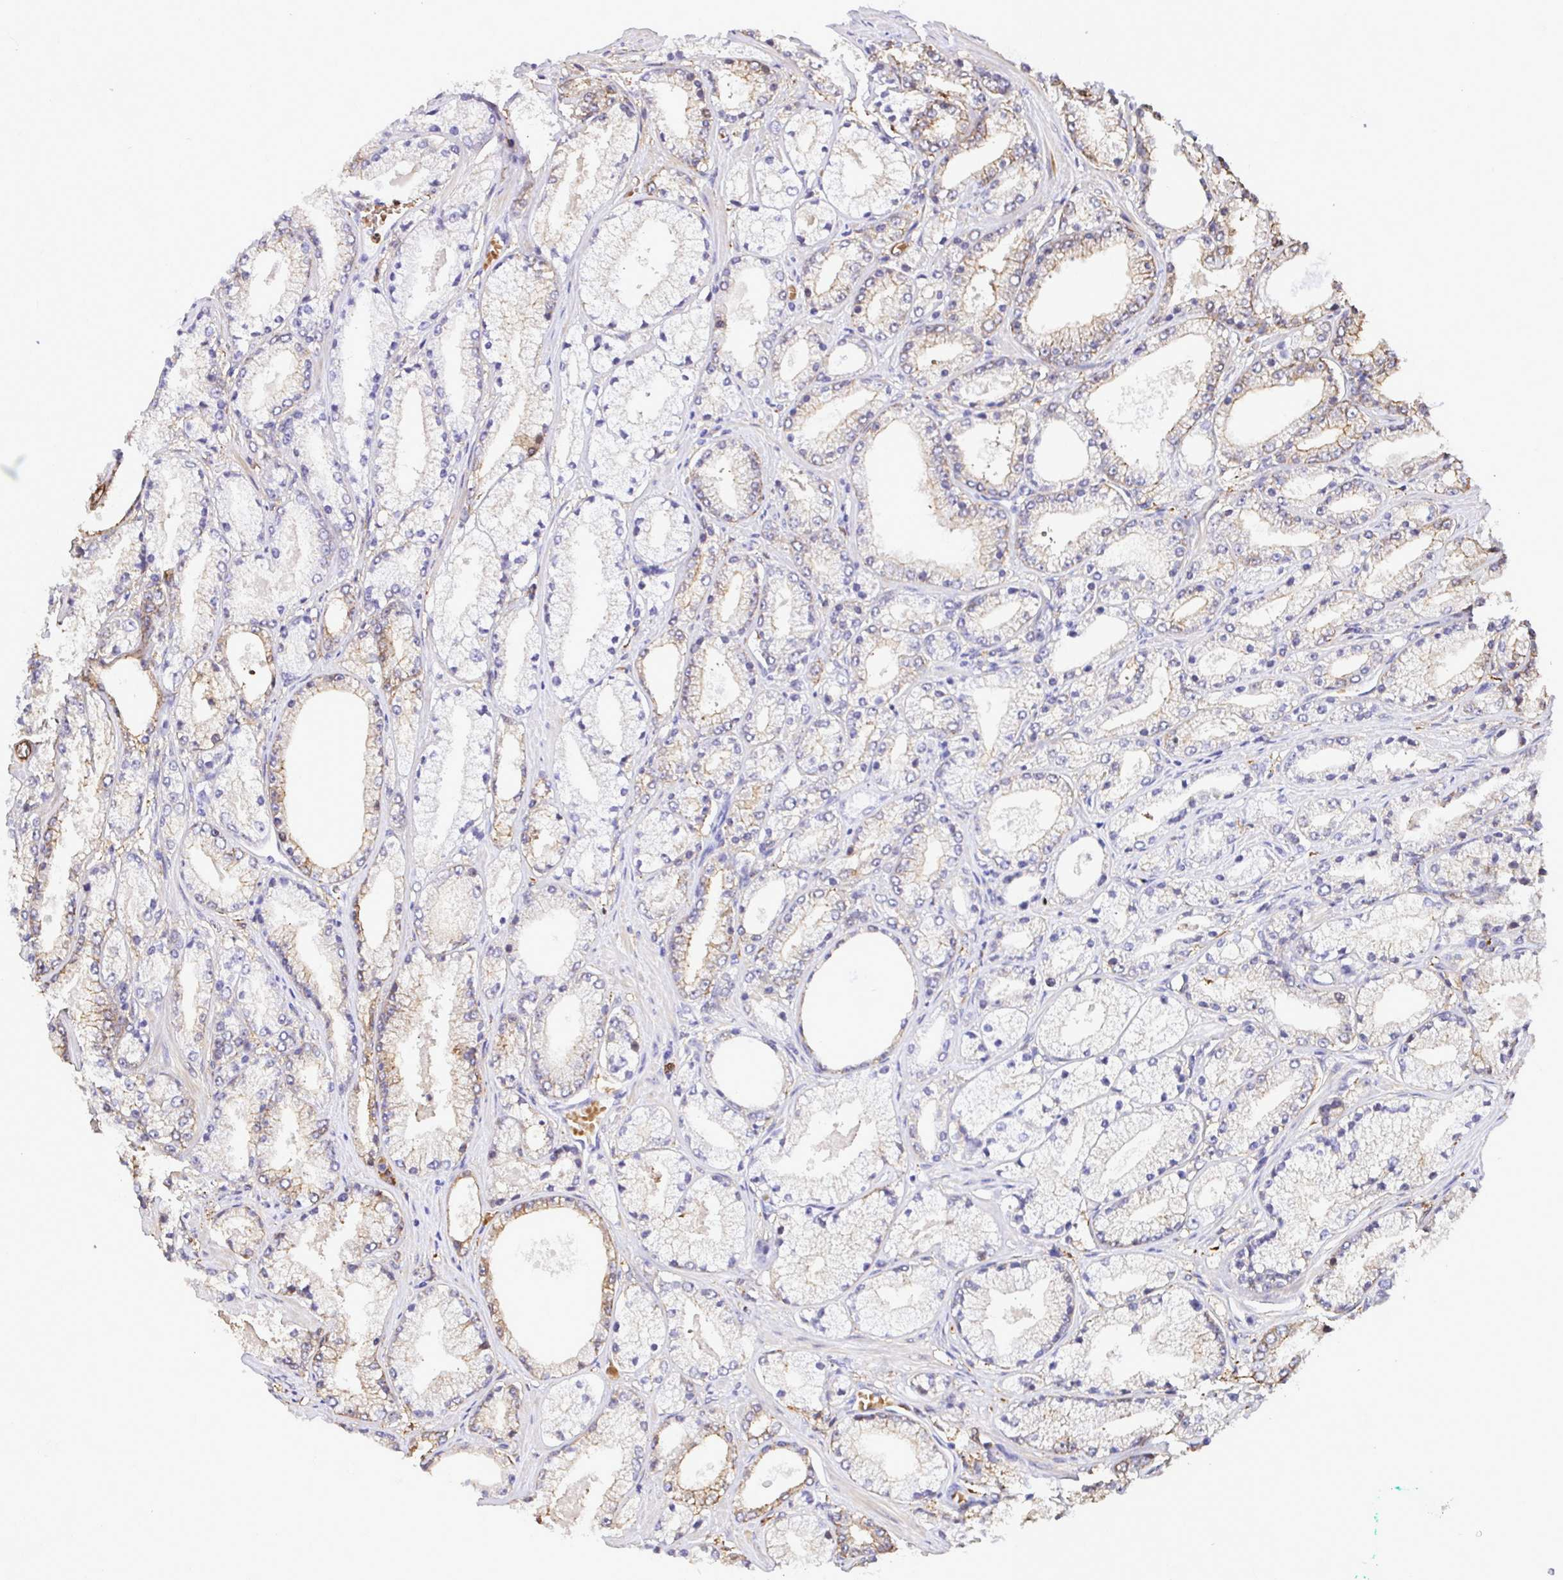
{"staining": {"intensity": "weak", "quantity": "<25%", "location": "cytoplasmic/membranous"}, "tissue": "prostate cancer", "cell_type": "Tumor cells", "image_type": "cancer", "snomed": [{"axis": "morphology", "description": "Adenocarcinoma, High grade"}, {"axis": "topography", "description": "Prostate"}], "caption": "A photomicrograph of prostate cancer stained for a protein reveals no brown staining in tumor cells.", "gene": "GSN", "patient": {"sex": "male", "age": 63}}